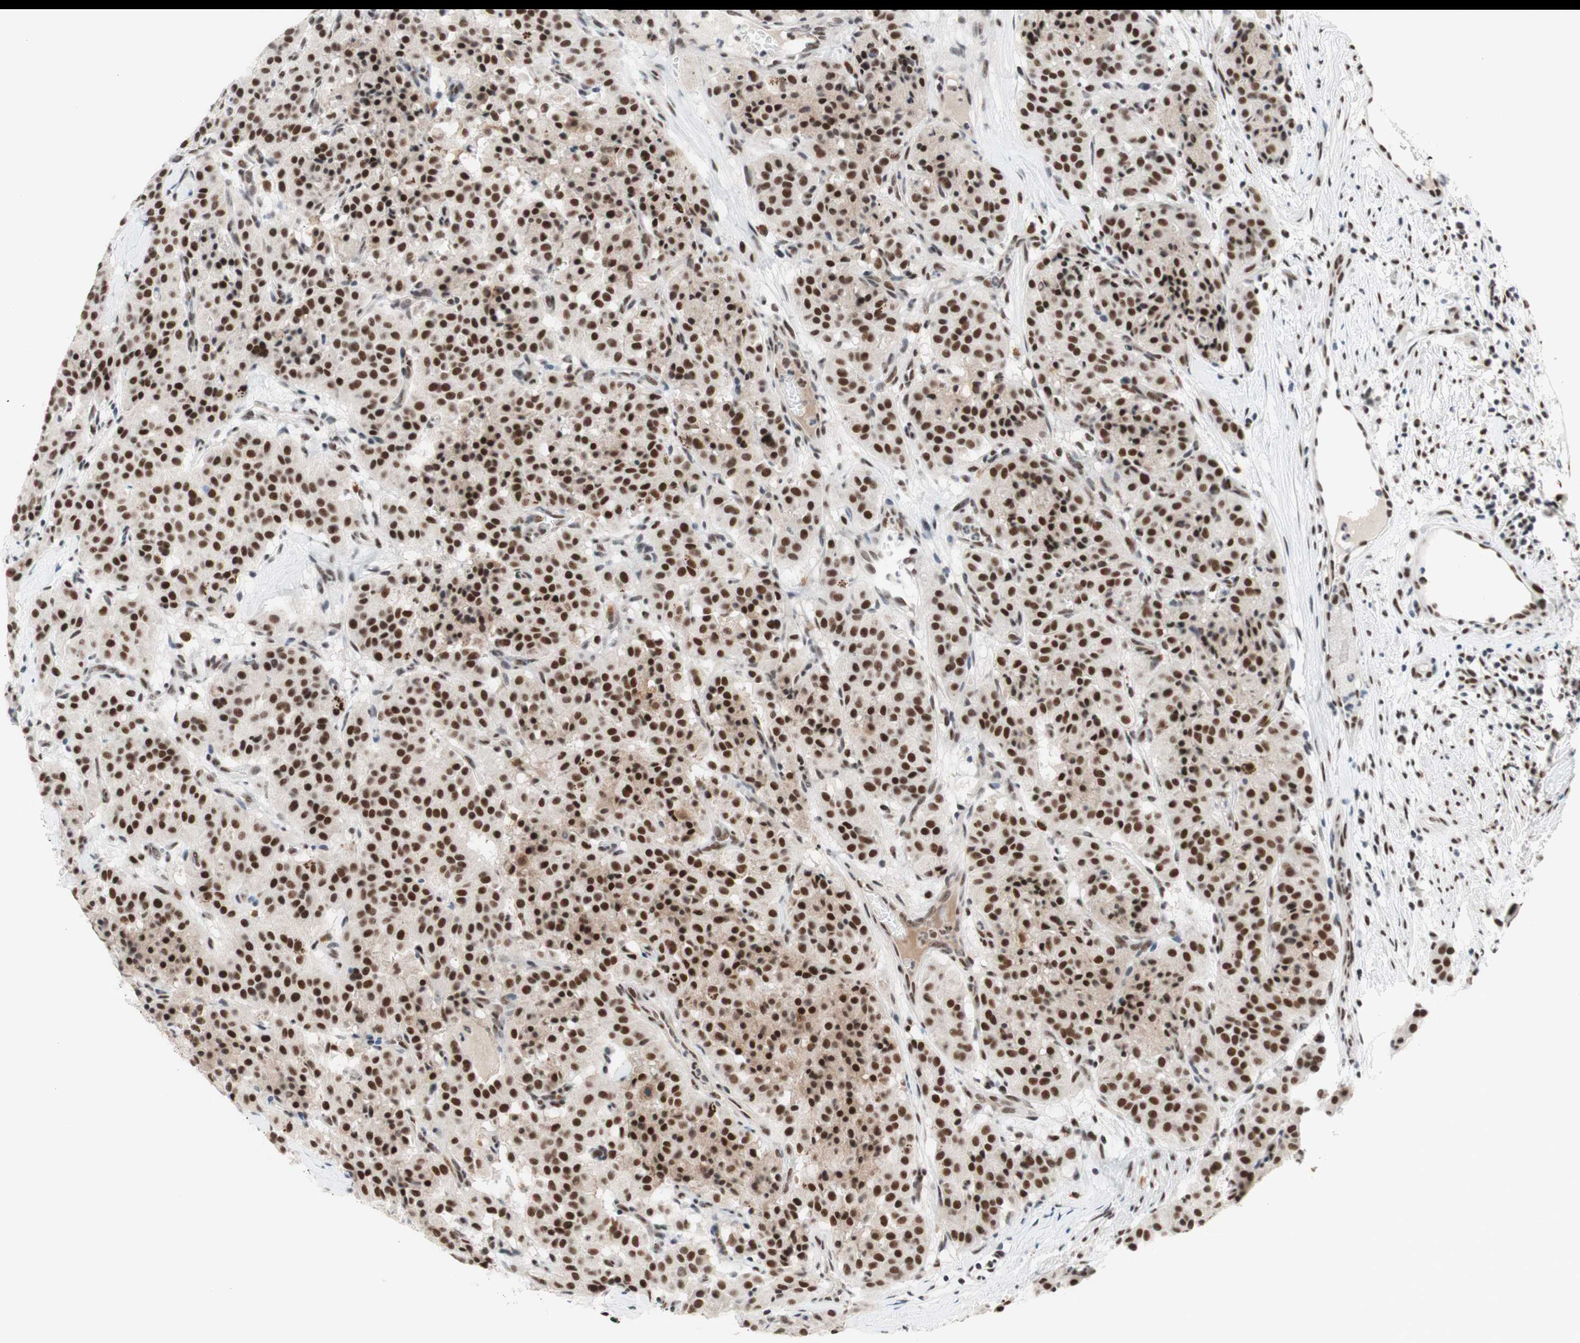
{"staining": {"intensity": "strong", "quantity": ">75%", "location": "nuclear"}, "tissue": "carcinoid", "cell_type": "Tumor cells", "image_type": "cancer", "snomed": [{"axis": "morphology", "description": "Carcinoid, malignant, NOS"}, {"axis": "topography", "description": "Lung"}], "caption": "Carcinoid stained with a brown dye shows strong nuclear positive positivity in approximately >75% of tumor cells.", "gene": "PRPF19", "patient": {"sex": "male", "age": 30}}